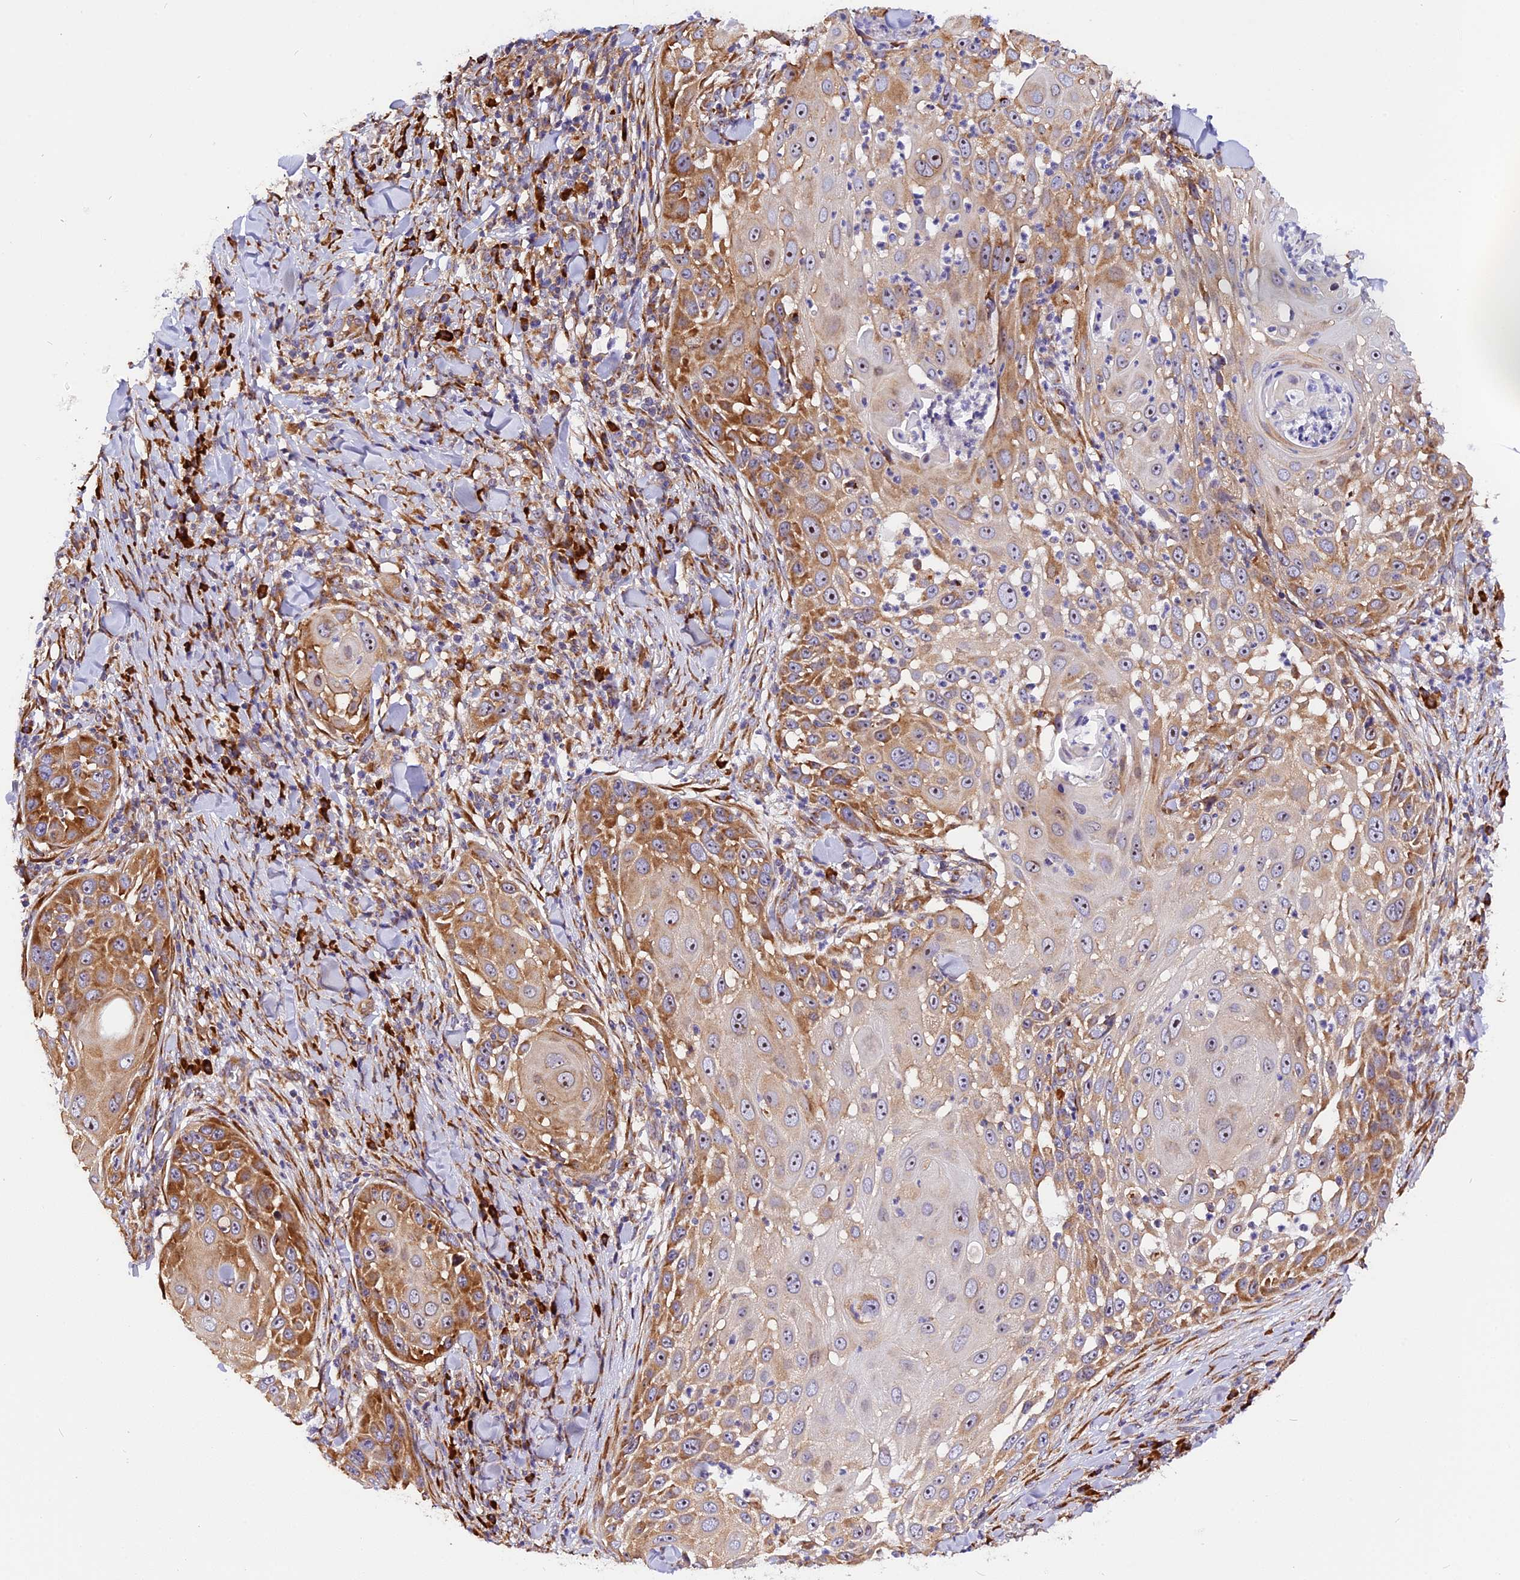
{"staining": {"intensity": "moderate", "quantity": "25%-75%", "location": "cytoplasmic/membranous,nuclear"}, "tissue": "skin cancer", "cell_type": "Tumor cells", "image_type": "cancer", "snomed": [{"axis": "morphology", "description": "Squamous cell carcinoma, NOS"}, {"axis": "topography", "description": "Skin"}], "caption": "Moderate cytoplasmic/membranous and nuclear protein staining is identified in approximately 25%-75% of tumor cells in skin cancer (squamous cell carcinoma).", "gene": "GNPTAB", "patient": {"sex": "female", "age": 44}}